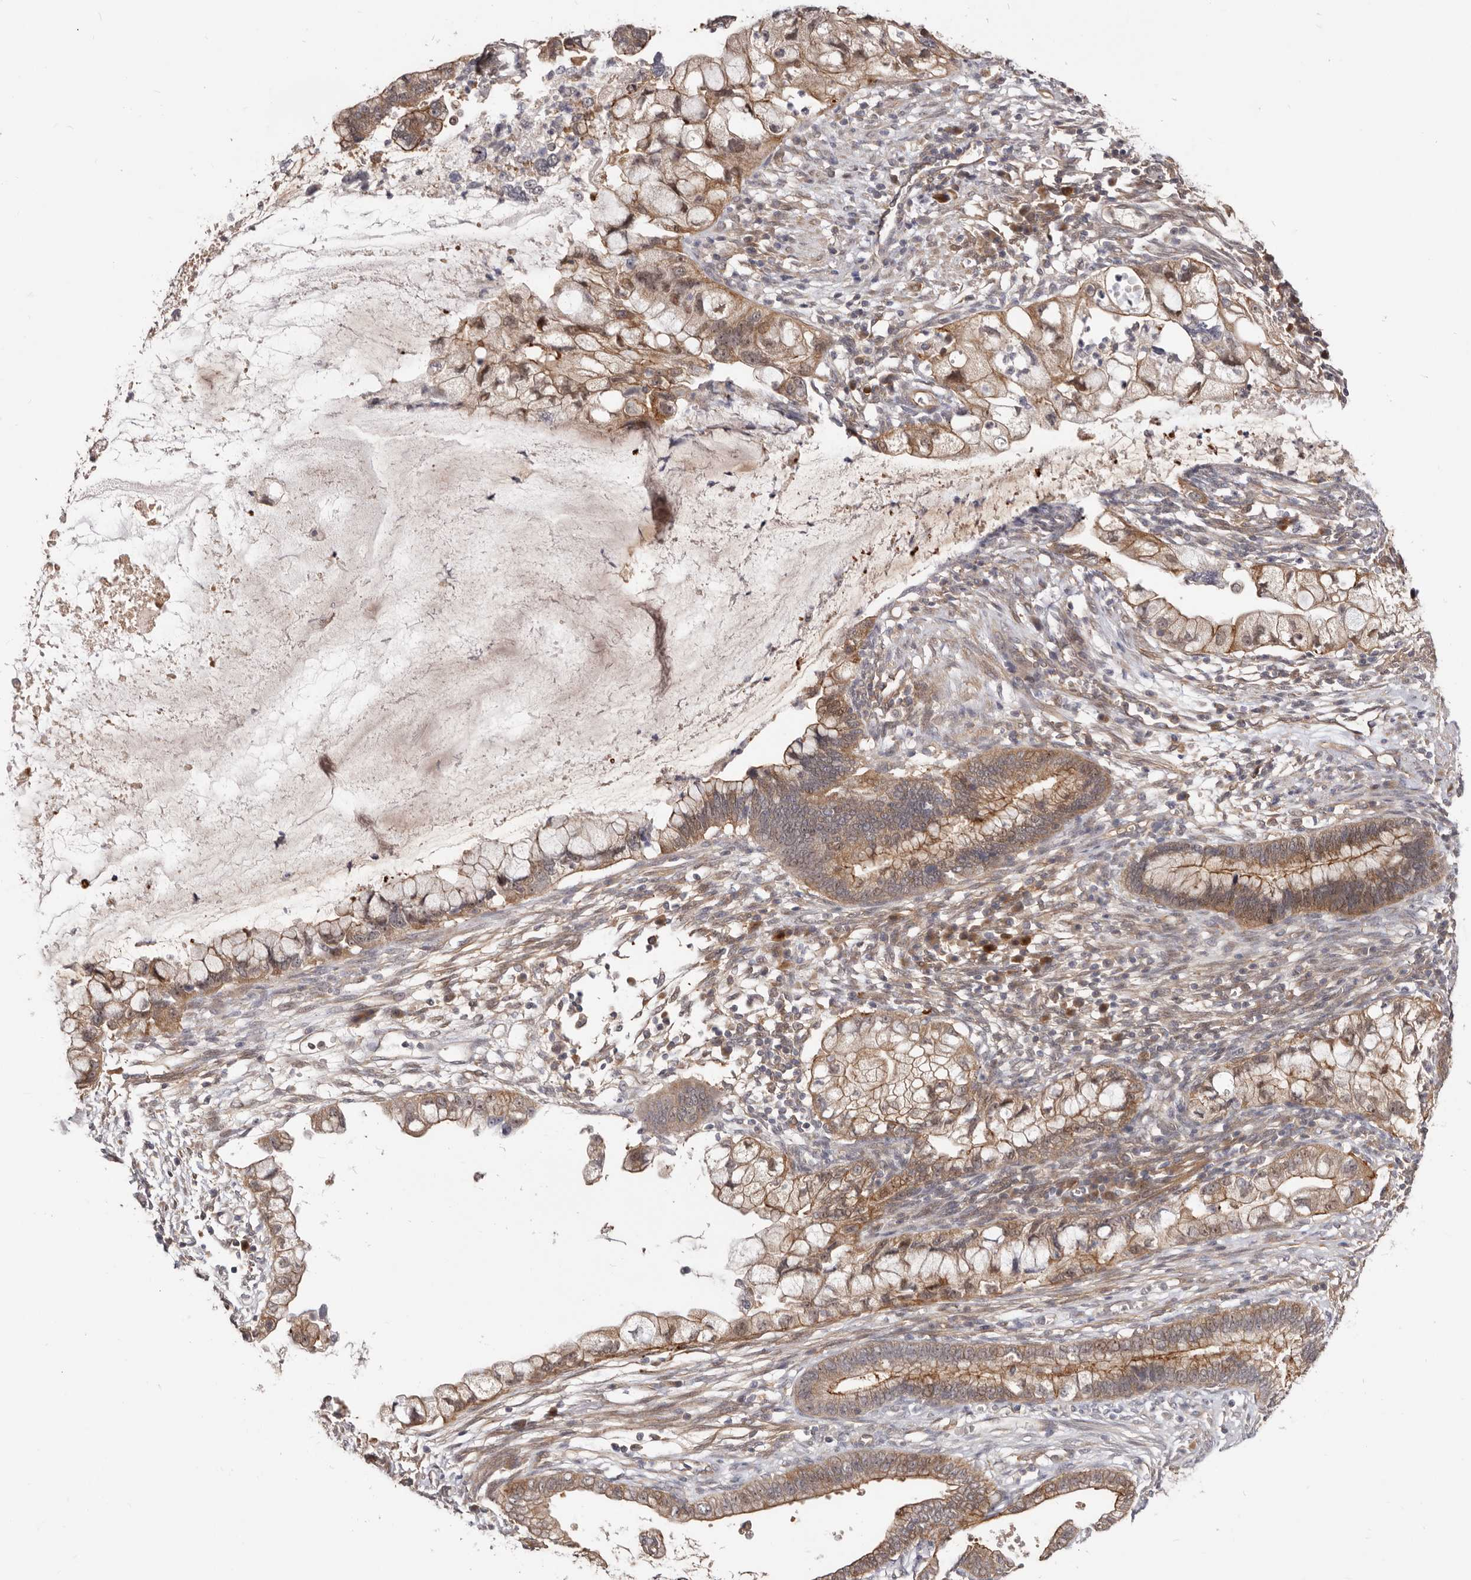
{"staining": {"intensity": "moderate", "quantity": "25%-75%", "location": "cytoplasmic/membranous,nuclear"}, "tissue": "cervical cancer", "cell_type": "Tumor cells", "image_type": "cancer", "snomed": [{"axis": "morphology", "description": "Adenocarcinoma, NOS"}, {"axis": "topography", "description": "Cervix"}], "caption": "High-power microscopy captured an IHC image of cervical adenocarcinoma, revealing moderate cytoplasmic/membranous and nuclear expression in about 25%-75% of tumor cells.", "gene": "GPATCH4", "patient": {"sex": "female", "age": 44}}